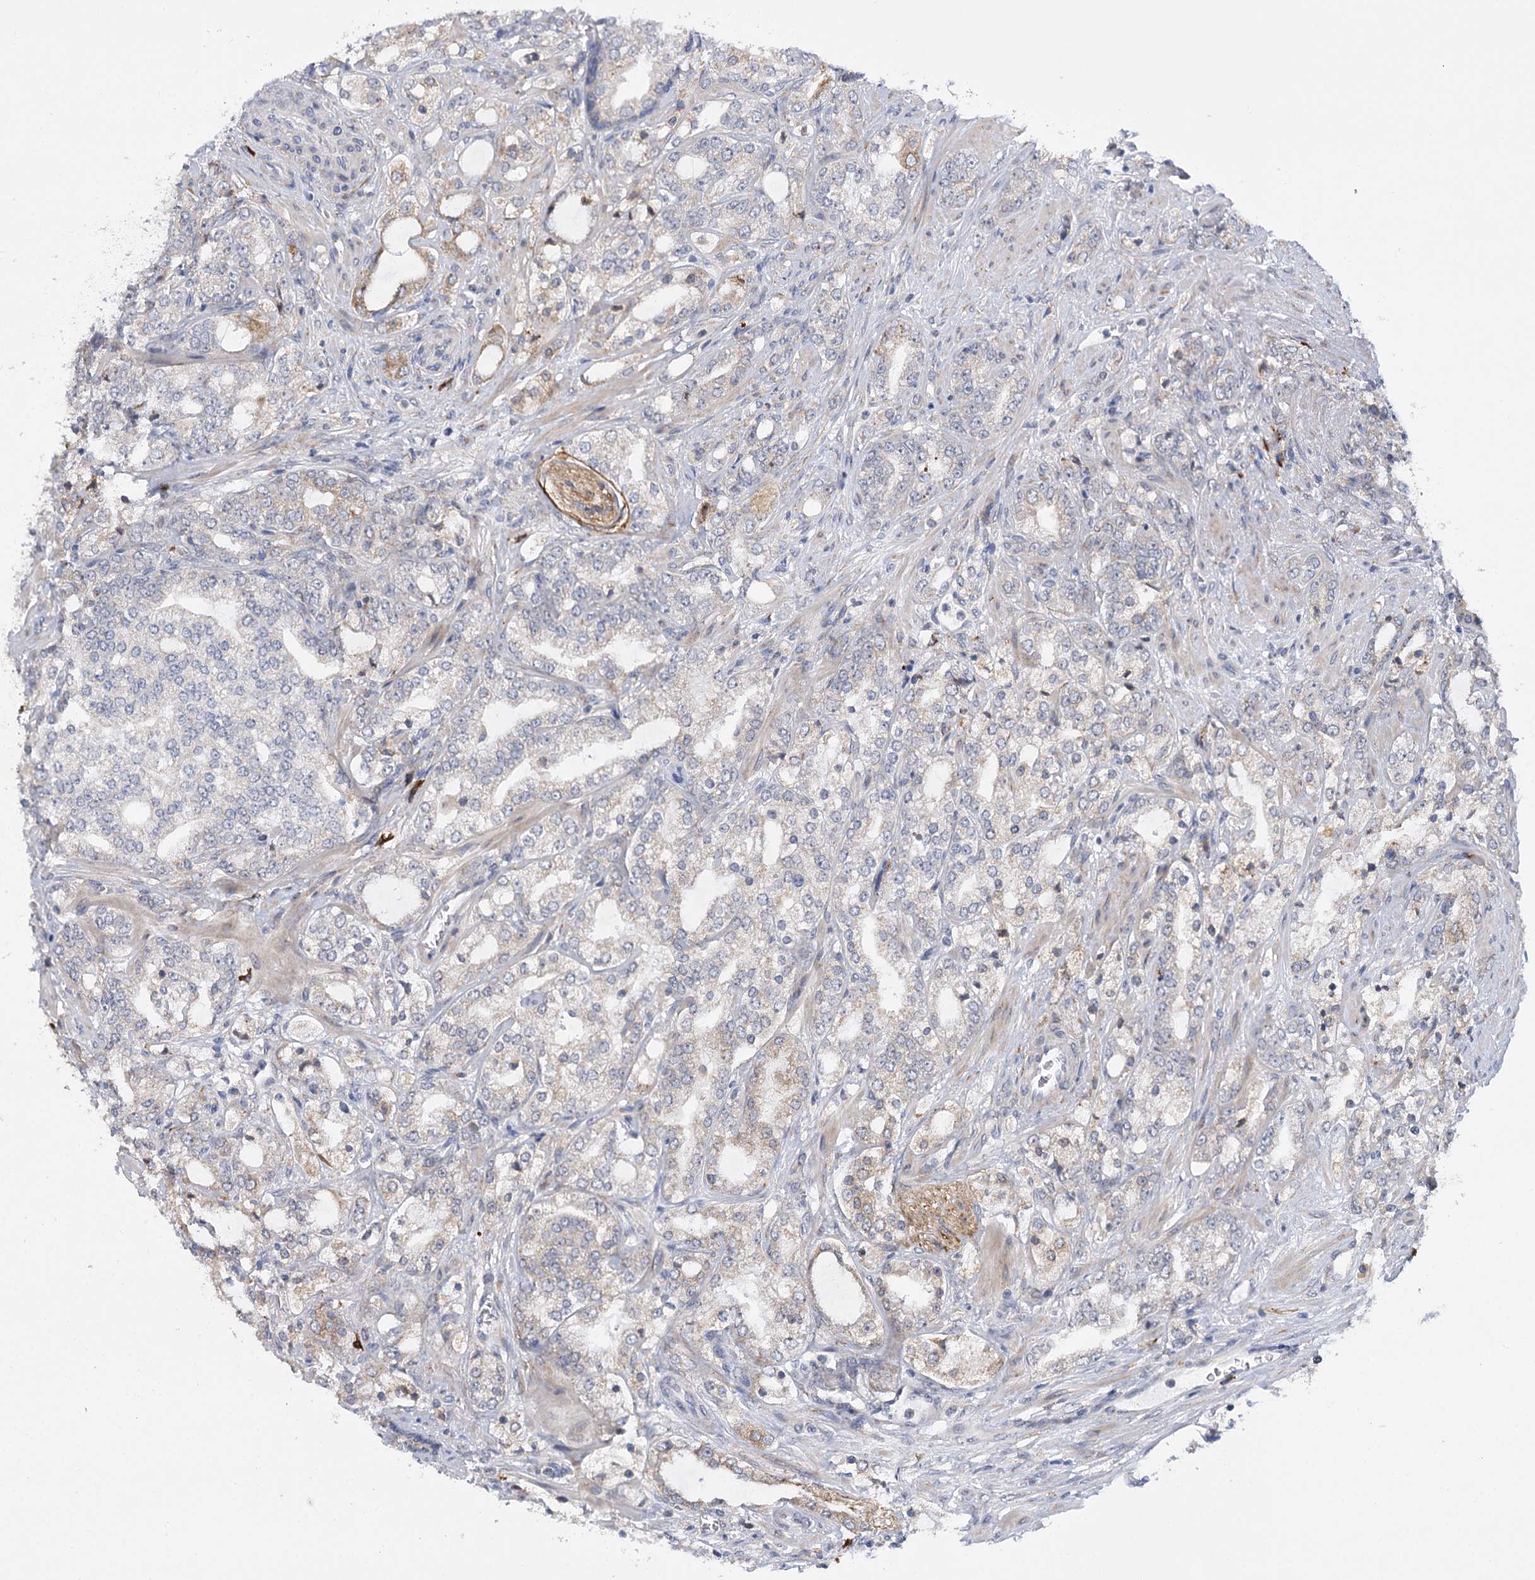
{"staining": {"intensity": "weak", "quantity": "<25%", "location": "cytoplasmic/membranous"}, "tissue": "prostate cancer", "cell_type": "Tumor cells", "image_type": "cancer", "snomed": [{"axis": "morphology", "description": "Adenocarcinoma, High grade"}, {"axis": "topography", "description": "Prostate"}], "caption": "Tumor cells are negative for protein expression in human prostate cancer (adenocarcinoma (high-grade)).", "gene": "NCKAP5", "patient": {"sex": "male", "age": 64}}